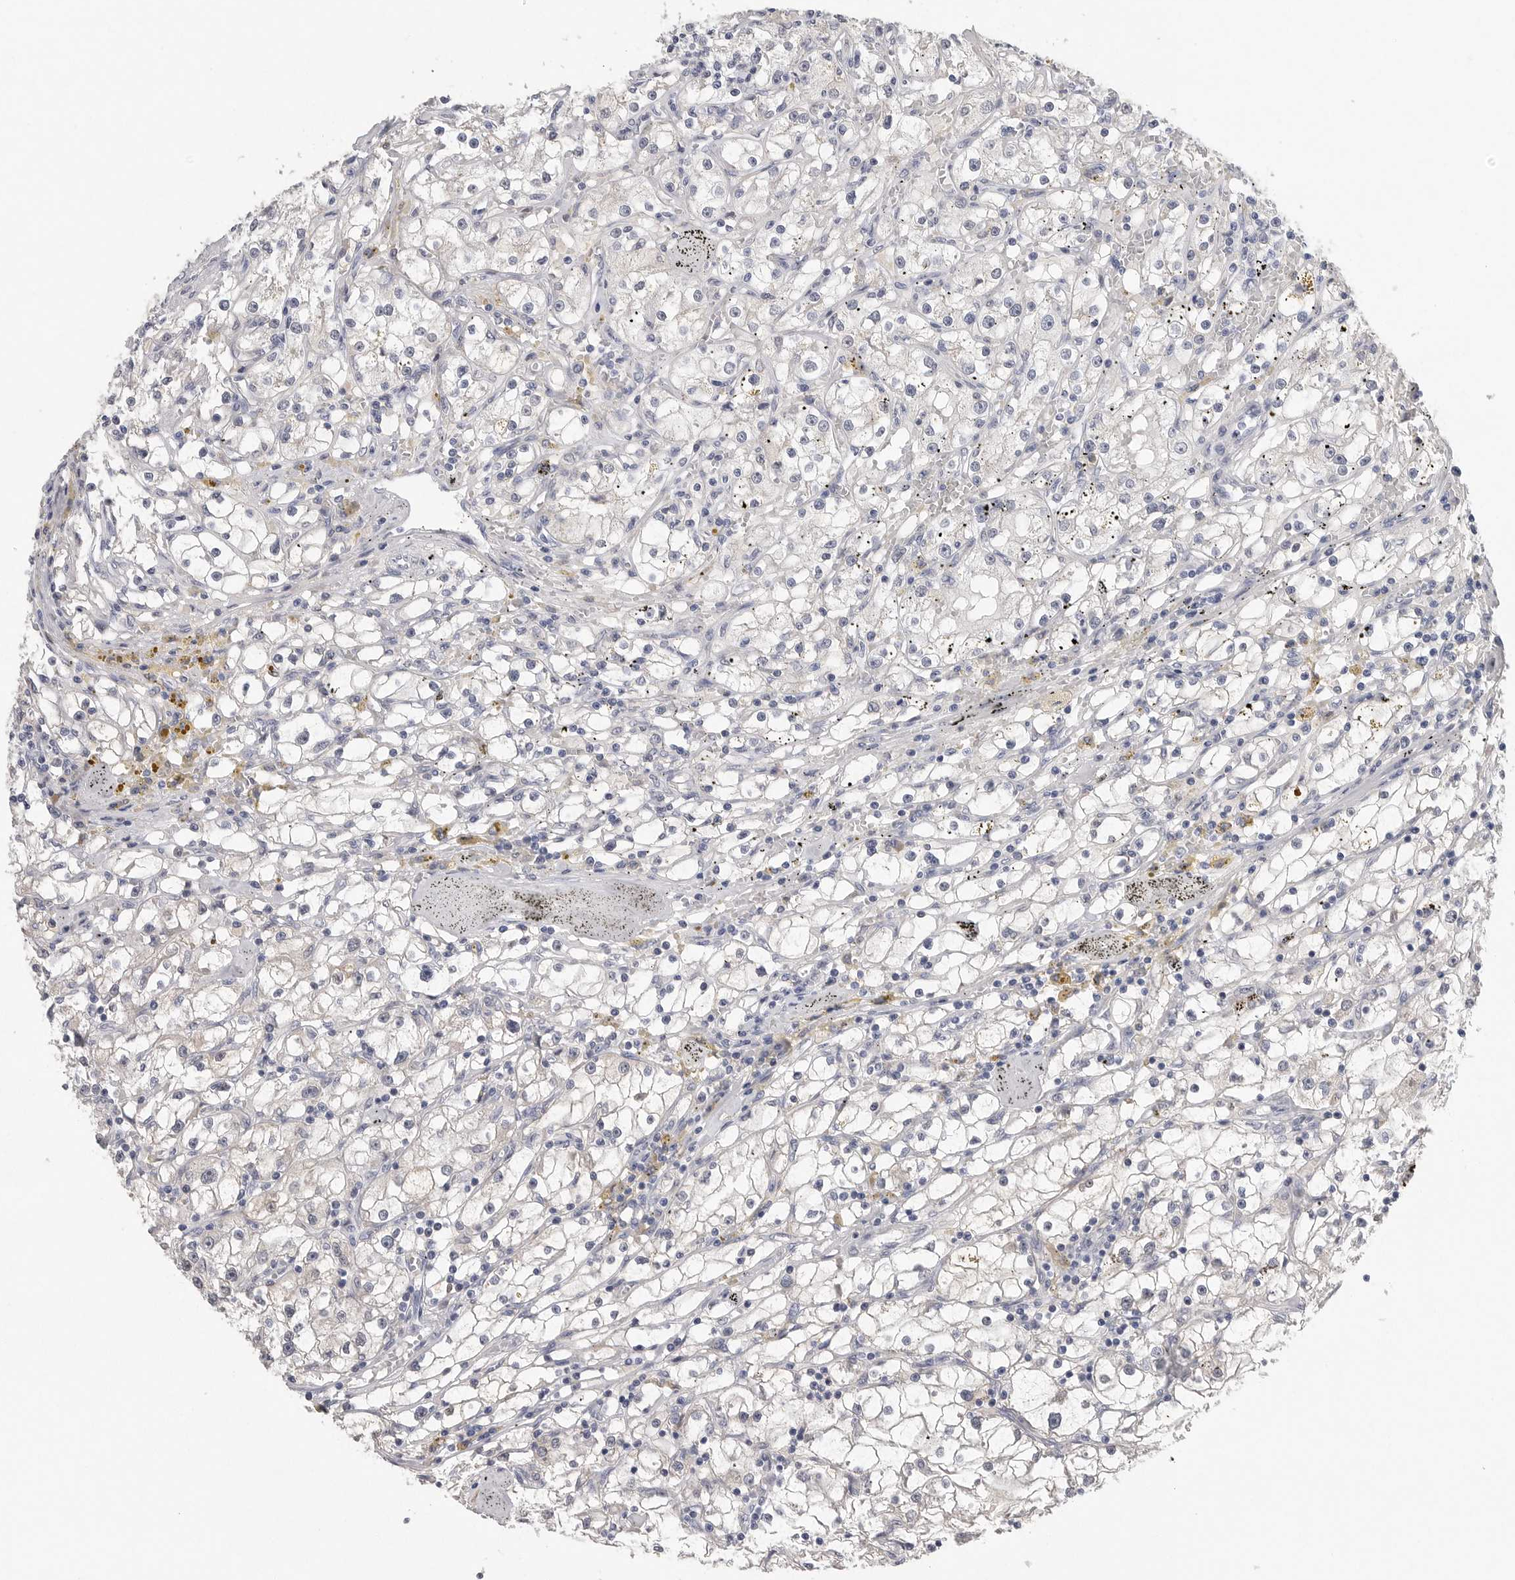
{"staining": {"intensity": "negative", "quantity": "none", "location": "none"}, "tissue": "renal cancer", "cell_type": "Tumor cells", "image_type": "cancer", "snomed": [{"axis": "morphology", "description": "Adenocarcinoma, NOS"}, {"axis": "topography", "description": "Kidney"}], "caption": "A histopathology image of adenocarcinoma (renal) stained for a protein exhibits no brown staining in tumor cells.", "gene": "FABP6", "patient": {"sex": "male", "age": 56}}